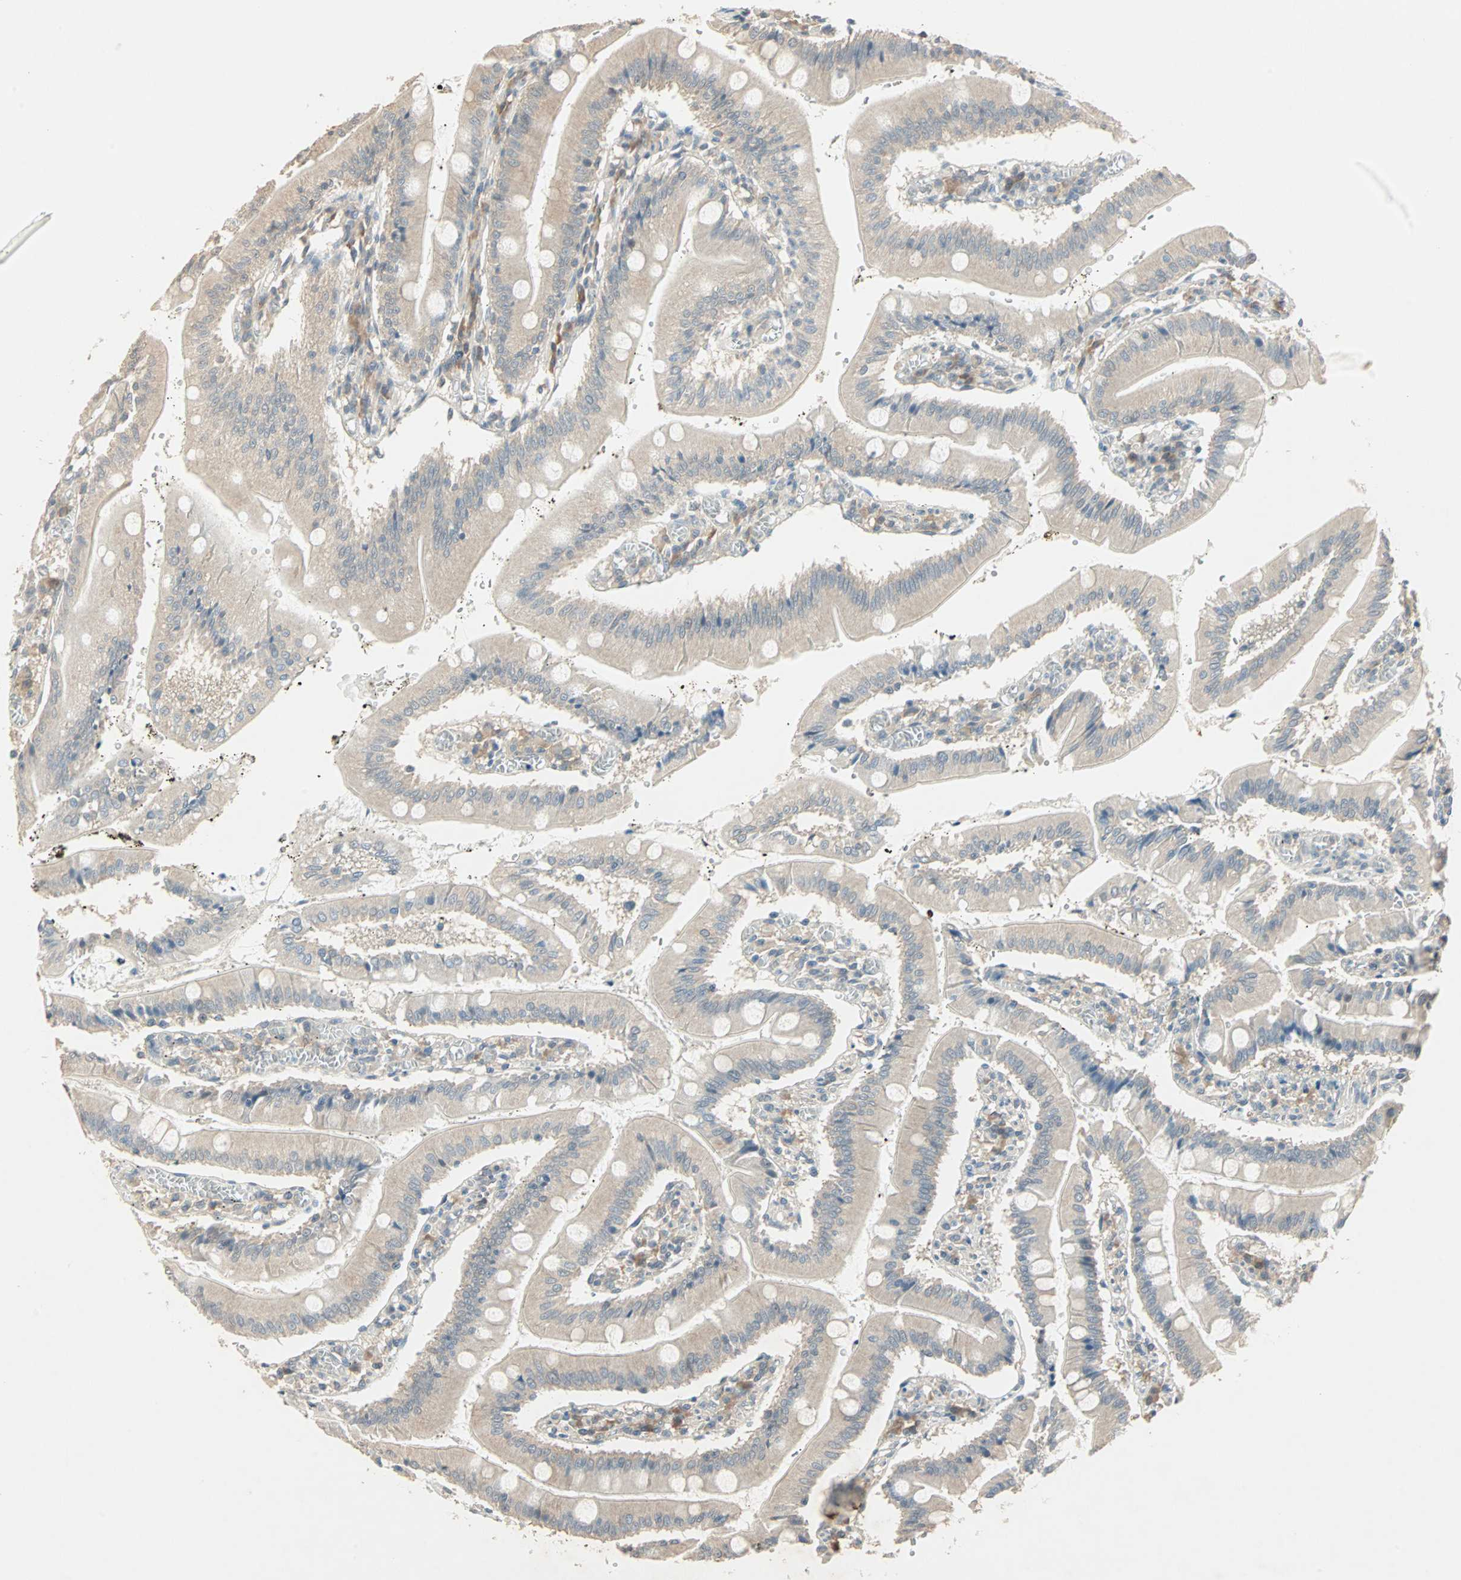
{"staining": {"intensity": "weak", "quantity": ">75%", "location": "cytoplasmic/membranous"}, "tissue": "small intestine", "cell_type": "Glandular cells", "image_type": "normal", "snomed": [{"axis": "morphology", "description": "Normal tissue, NOS"}, {"axis": "topography", "description": "Small intestine"}], "caption": "Protein analysis of benign small intestine demonstrates weak cytoplasmic/membranous staining in about >75% of glandular cells. (DAB (3,3'-diaminobenzidine) IHC with brightfield microscopy, high magnification).", "gene": "TTF2", "patient": {"sex": "male", "age": 71}}